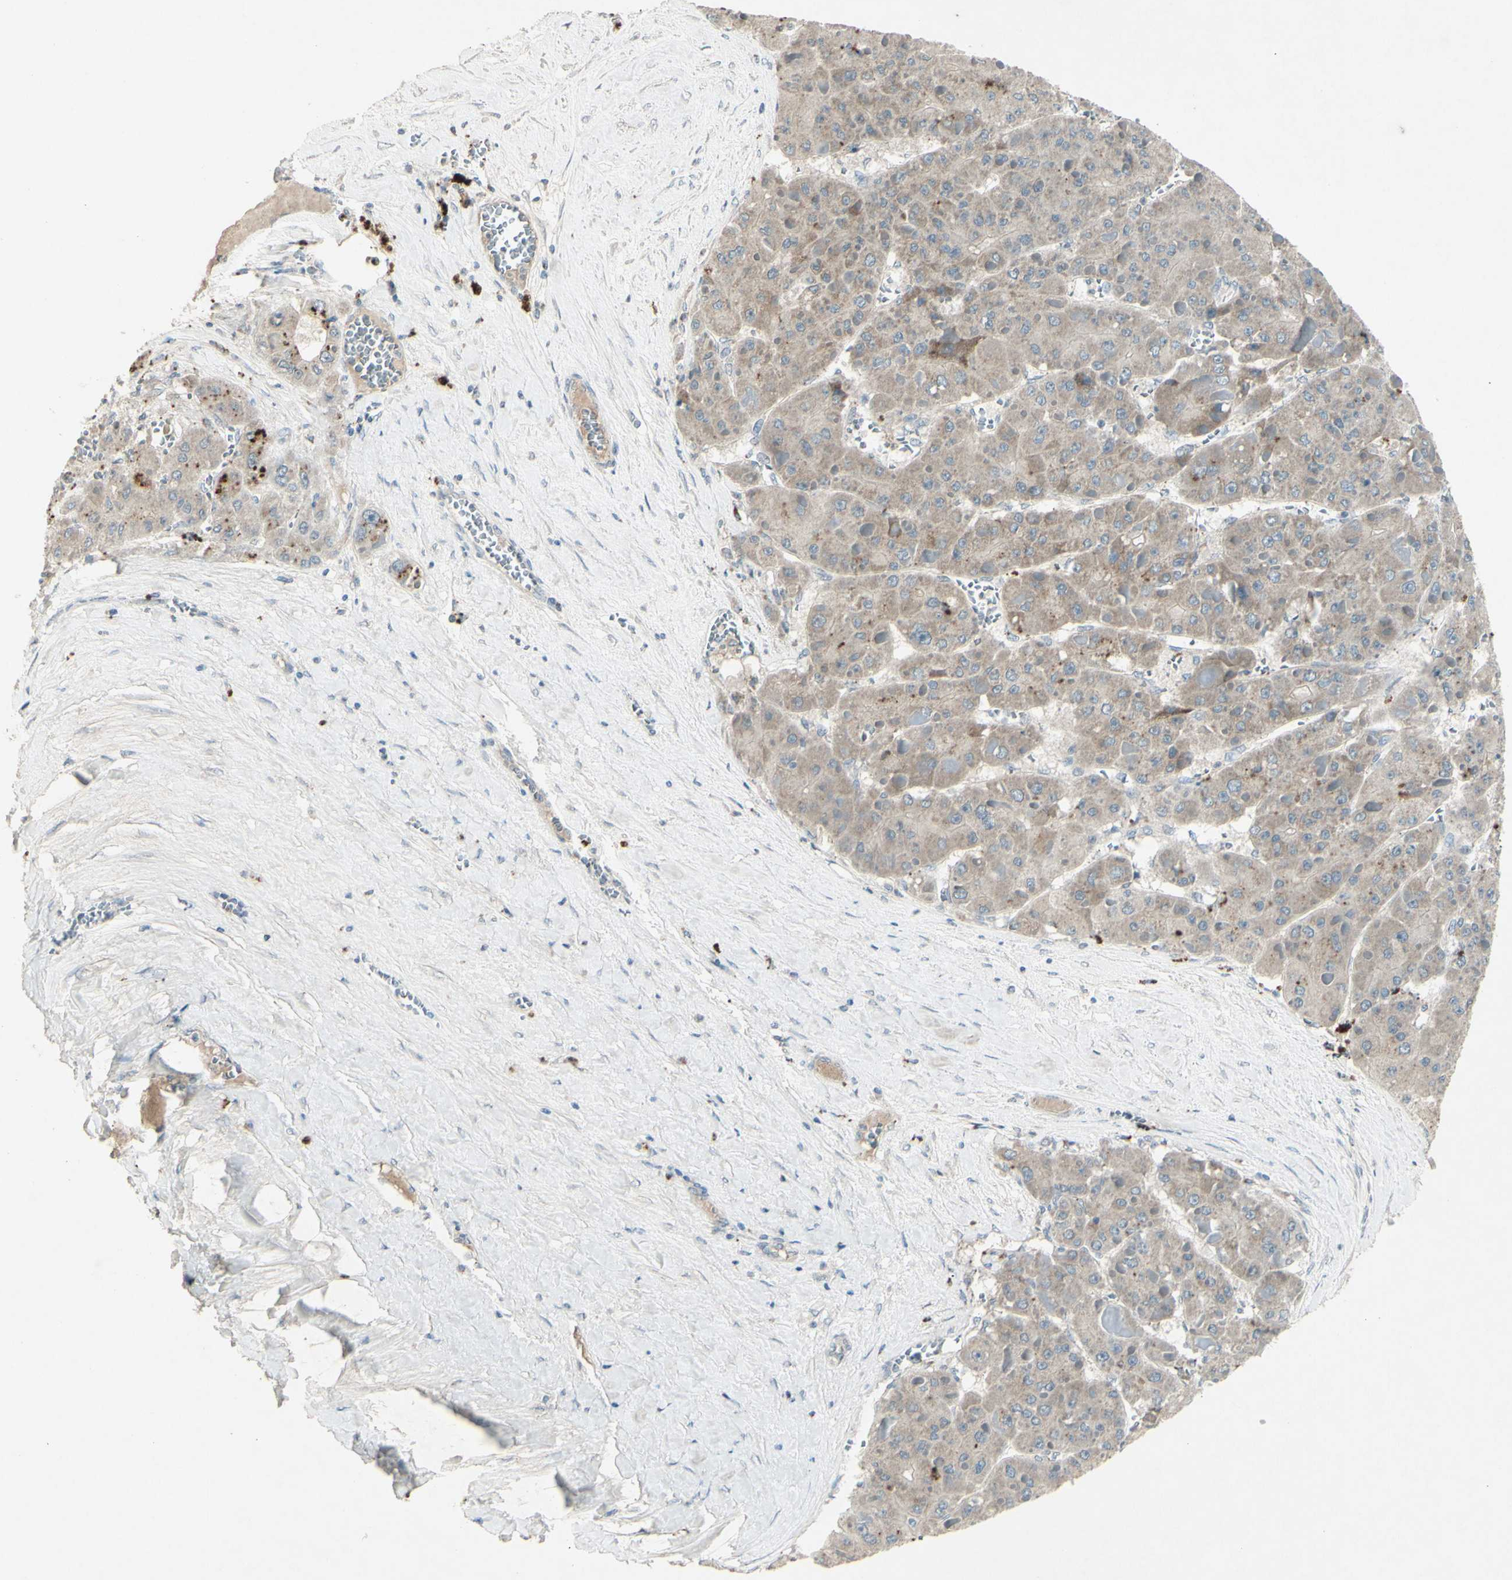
{"staining": {"intensity": "weak", "quantity": ">75%", "location": "cytoplasmic/membranous"}, "tissue": "liver cancer", "cell_type": "Tumor cells", "image_type": "cancer", "snomed": [{"axis": "morphology", "description": "Carcinoma, Hepatocellular, NOS"}, {"axis": "topography", "description": "Liver"}], "caption": "Weak cytoplasmic/membranous staining is present in approximately >75% of tumor cells in liver hepatocellular carcinoma.", "gene": "TIMM21", "patient": {"sex": "female", "age": 73}}